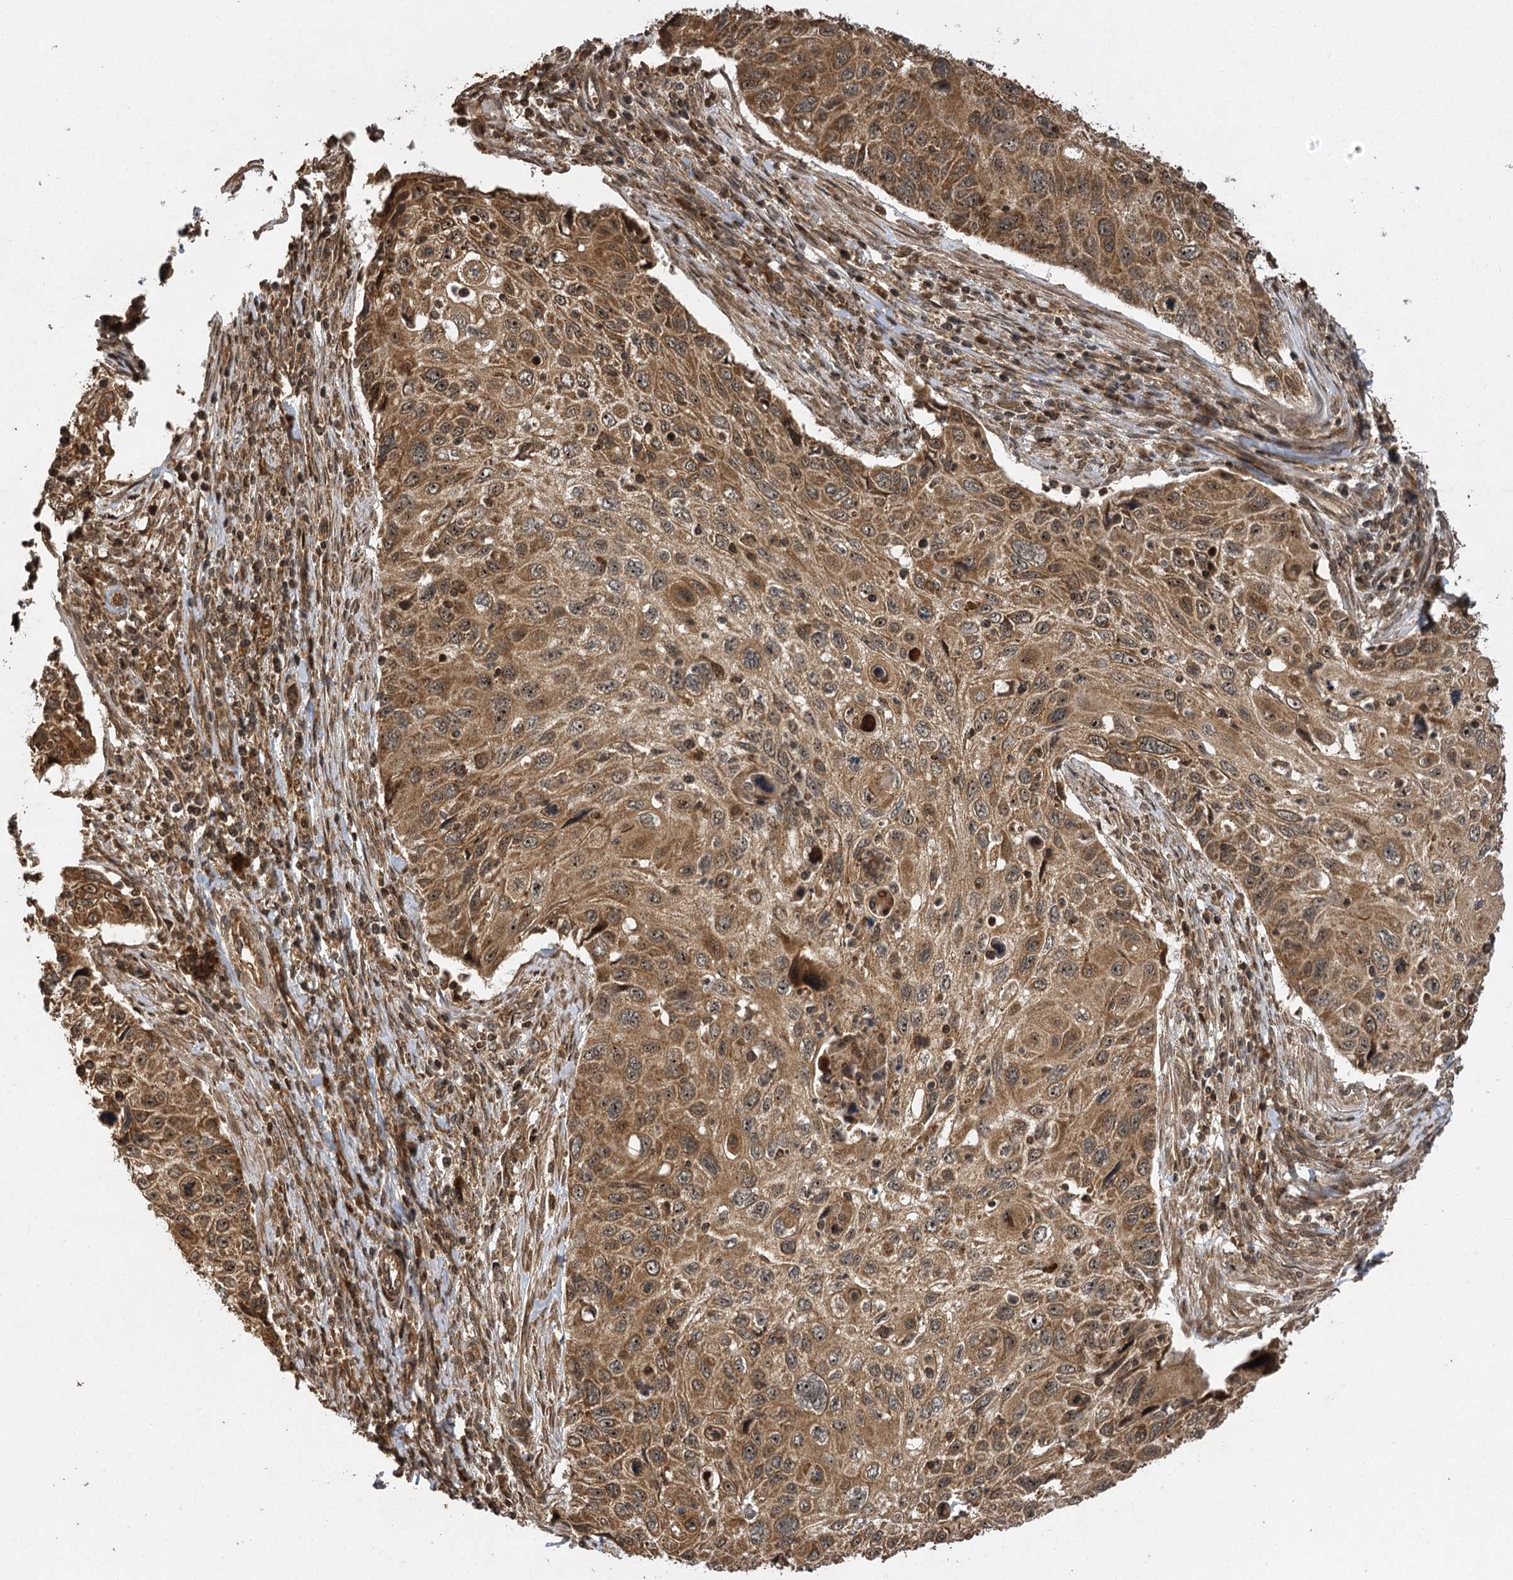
{"staining": {"intensity": "moderate", "quantity": ">75%", "location": "cytoplasmic/membranous,nuclear"}, "tissue": "cervical cancer", "cell_type": "Tumor cells", "image_type": "cancer", "snomed": [{"axis": "morphology", "description": "Squamous cell carcinoma, NOS"}, {"axis": "topography", "description": "Cervix"}], "caption": "Protein expression analysis of cervical squamous cell carcinoma reveals moderate cytoplasmic/membranous and nuclear expression in about >75% of tumor cells.", "gene": "IL11RA", "patient": {"sex": "female", "age": 70}}